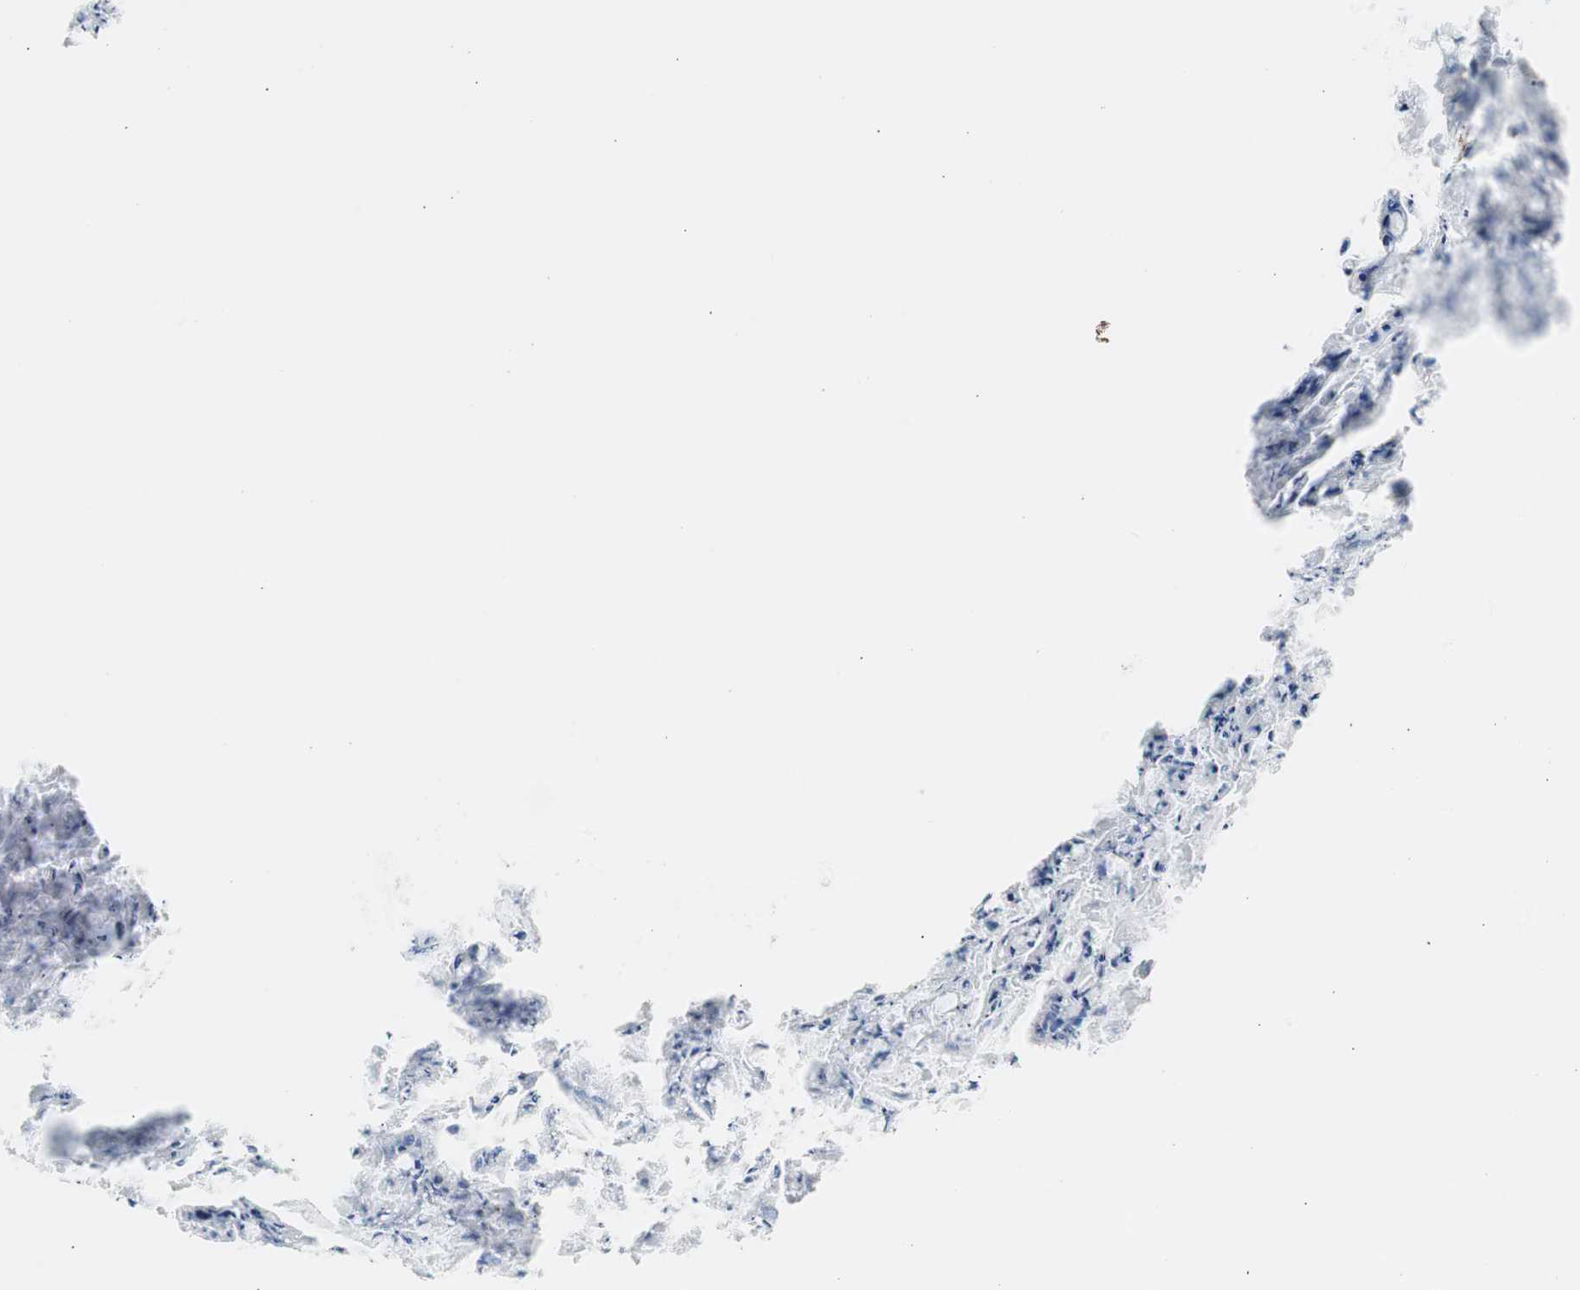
{"staining": {"intensity": "negative", "quantity": "none", "location": "none"}, "tissue": "ovarian cancer", "cell_type": "Tumor cells", "image_type": "cancer", "snomed": [{"axis": "morphology", "description": "Cystadenocarcinoma, mucinous, NOS"}, {"axis": "topography", "description": "Ovary"}], "caption": "Tumor cells are negative for protein expression in human ovarian mucinous cystadenocarcinoma.", "gene": "FCGR2B", "patient": {"sex": "female", "age": 36}}